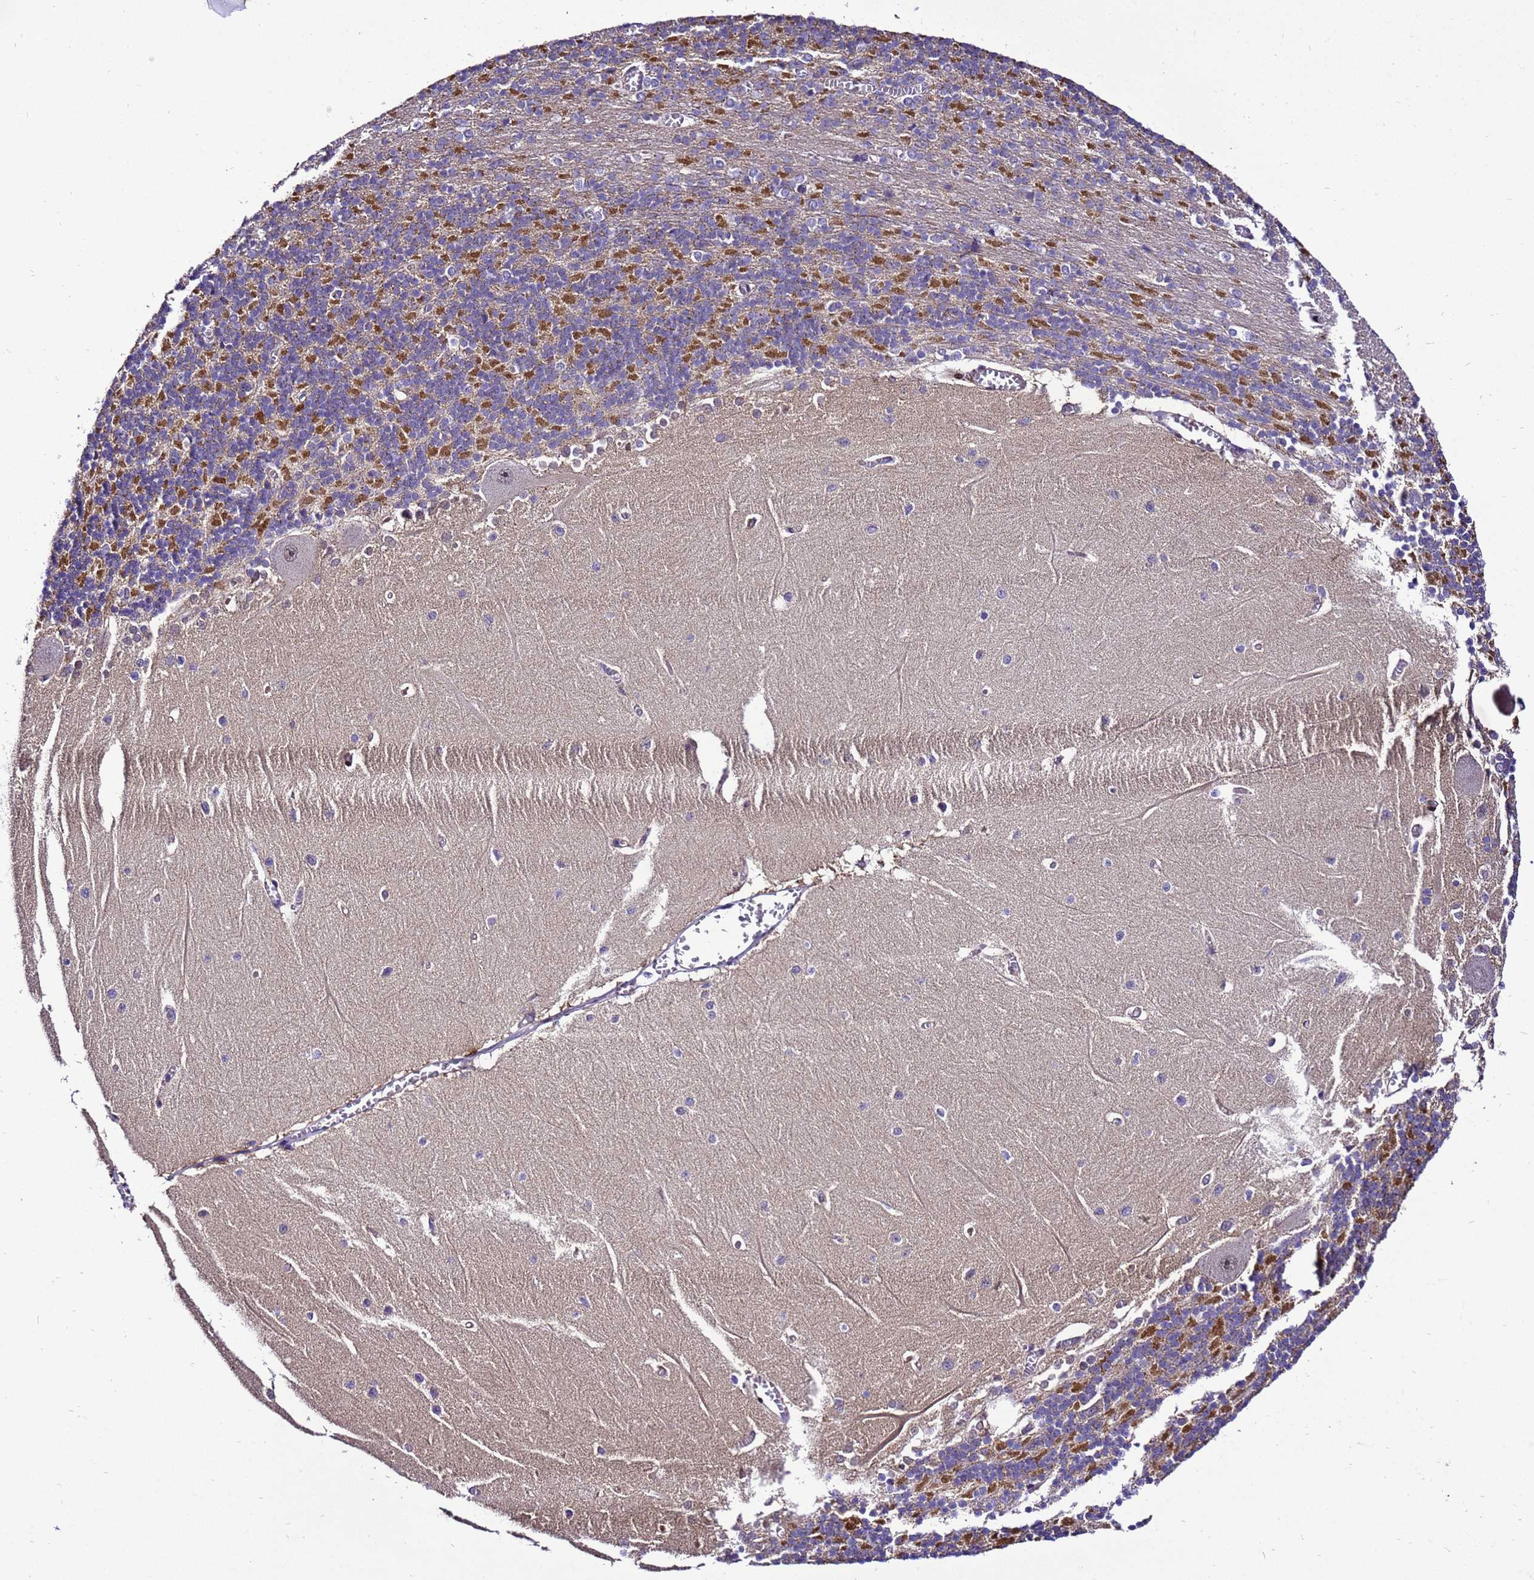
{"staining": {"intensity": "strong", "quantity": "<25%", "location": "cytoplasmic/membranous"}, "tissue": "cerebellum", "cell_type": "Cells in granular layer", "image_type": "normal", "snomed": [{"axis": "morphology", "description": "Normal tissue, NOS"}, {"axis": "topography", "description": "Cerebellum"}], "caption": "Immunohistochemistry (DAB) staining of normal human cerebellum reveals strong cytoplasmic/membranous protein expression in approximately <25% of cells in granular layer. (DAB IHC, brown staining for protein, blue staining for nuclei).", "gene": "ZNF417", "patient": {"sex": "male", "age": 37}}